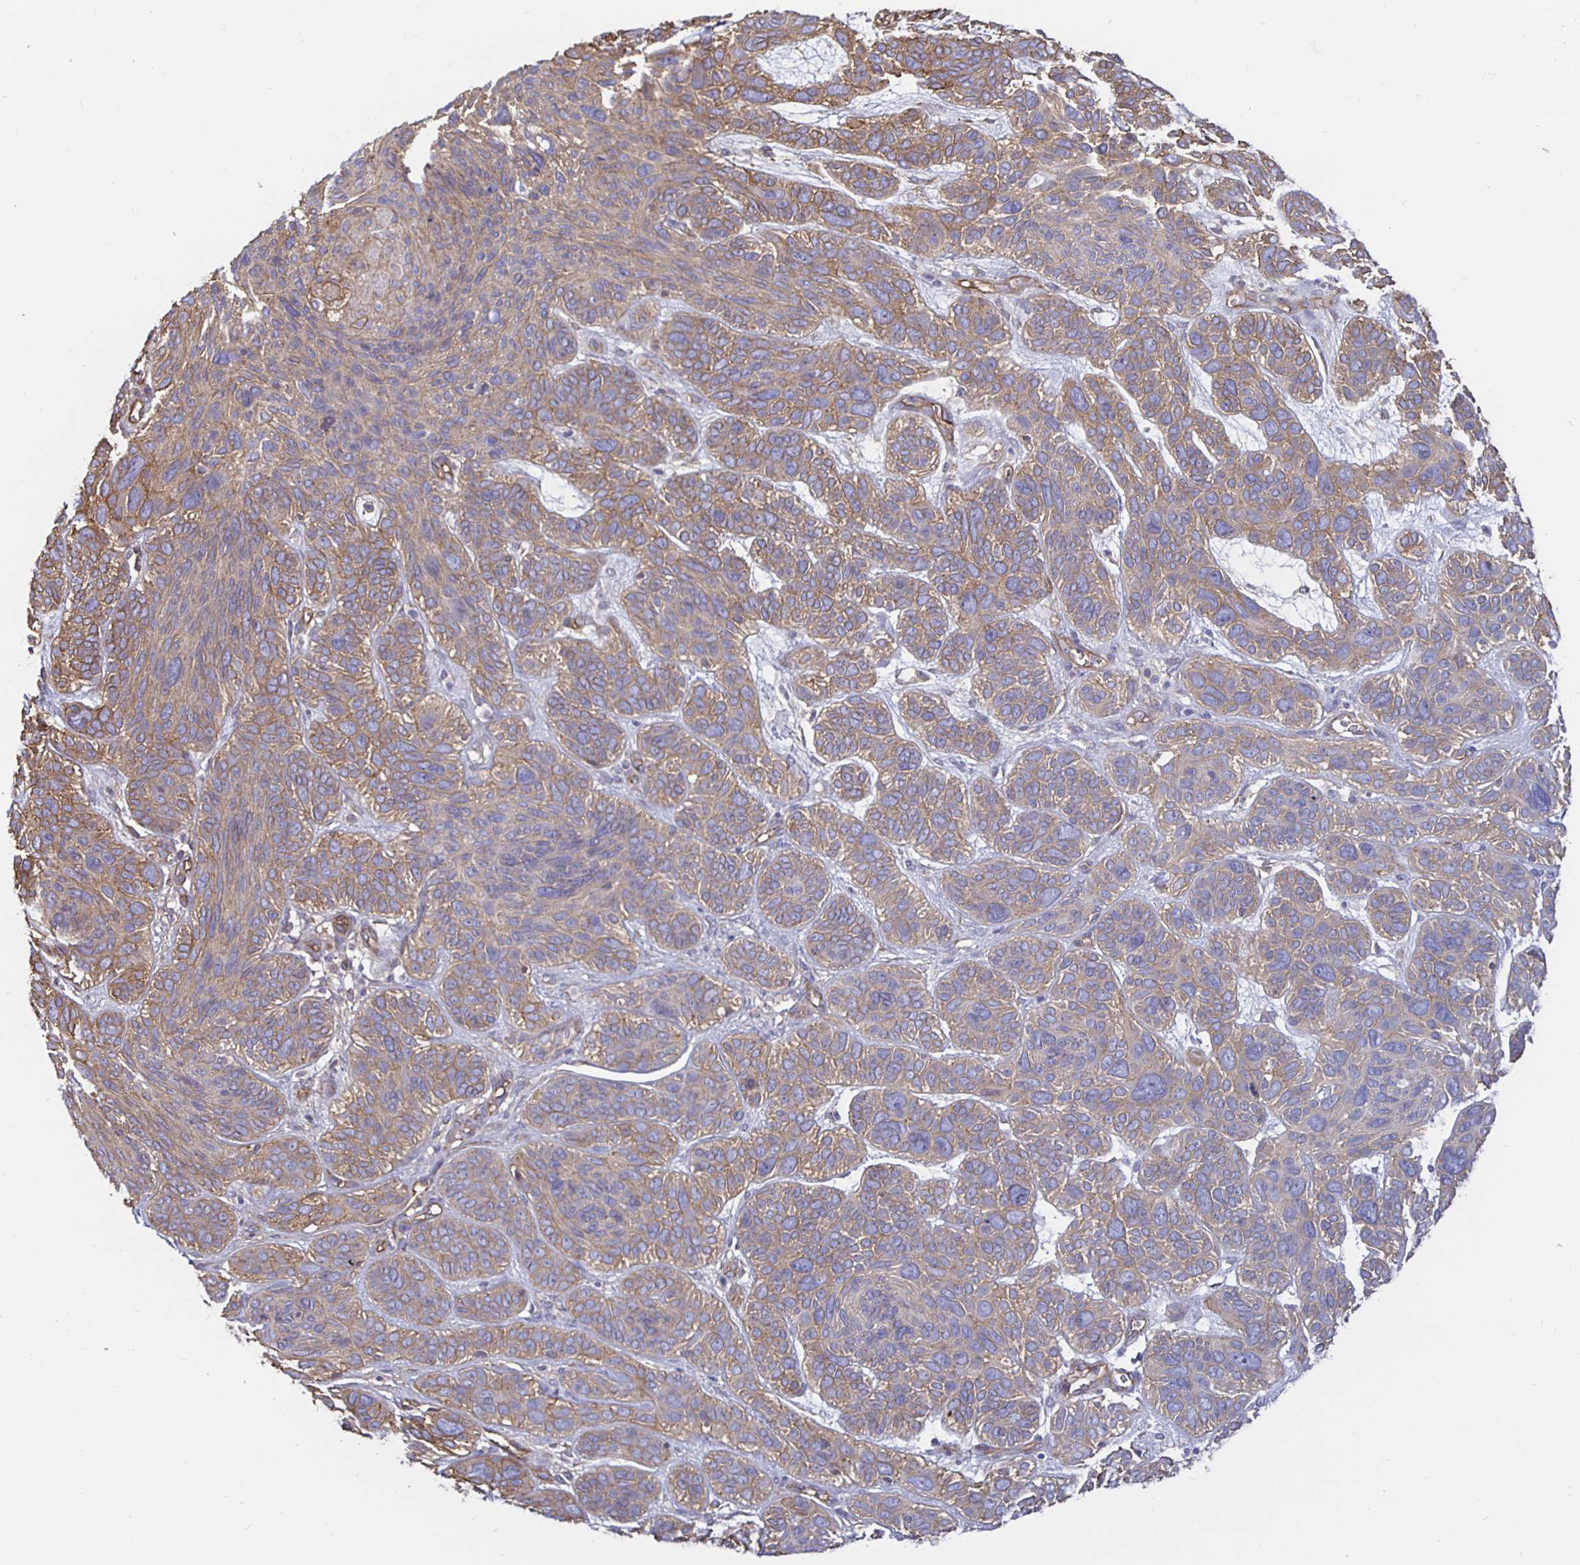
{"staining": {"intensity": "moderate", "quantity": "25%-75%", "location": "cytoplasmic/membranous"}, "tissue": "skin cancer", "cell_type": "Tumor cells", "image_type": "cancer", "snomed": [{"axis": "morphology", "description": "Basal cell carcinoma"}, {"axis": "topography", "description": "Skin"}, {"axis": "topography", "description": "Skin of face"}], "caption": "Protein staining demonstrates moderate cytoplasmic/membranous positivity in about 25%-75% of tumor cells in skin cancer (basal cell carcinoma).", "gene": "ARHGEF39", "patient": {"sex": "male", "age": 73}}